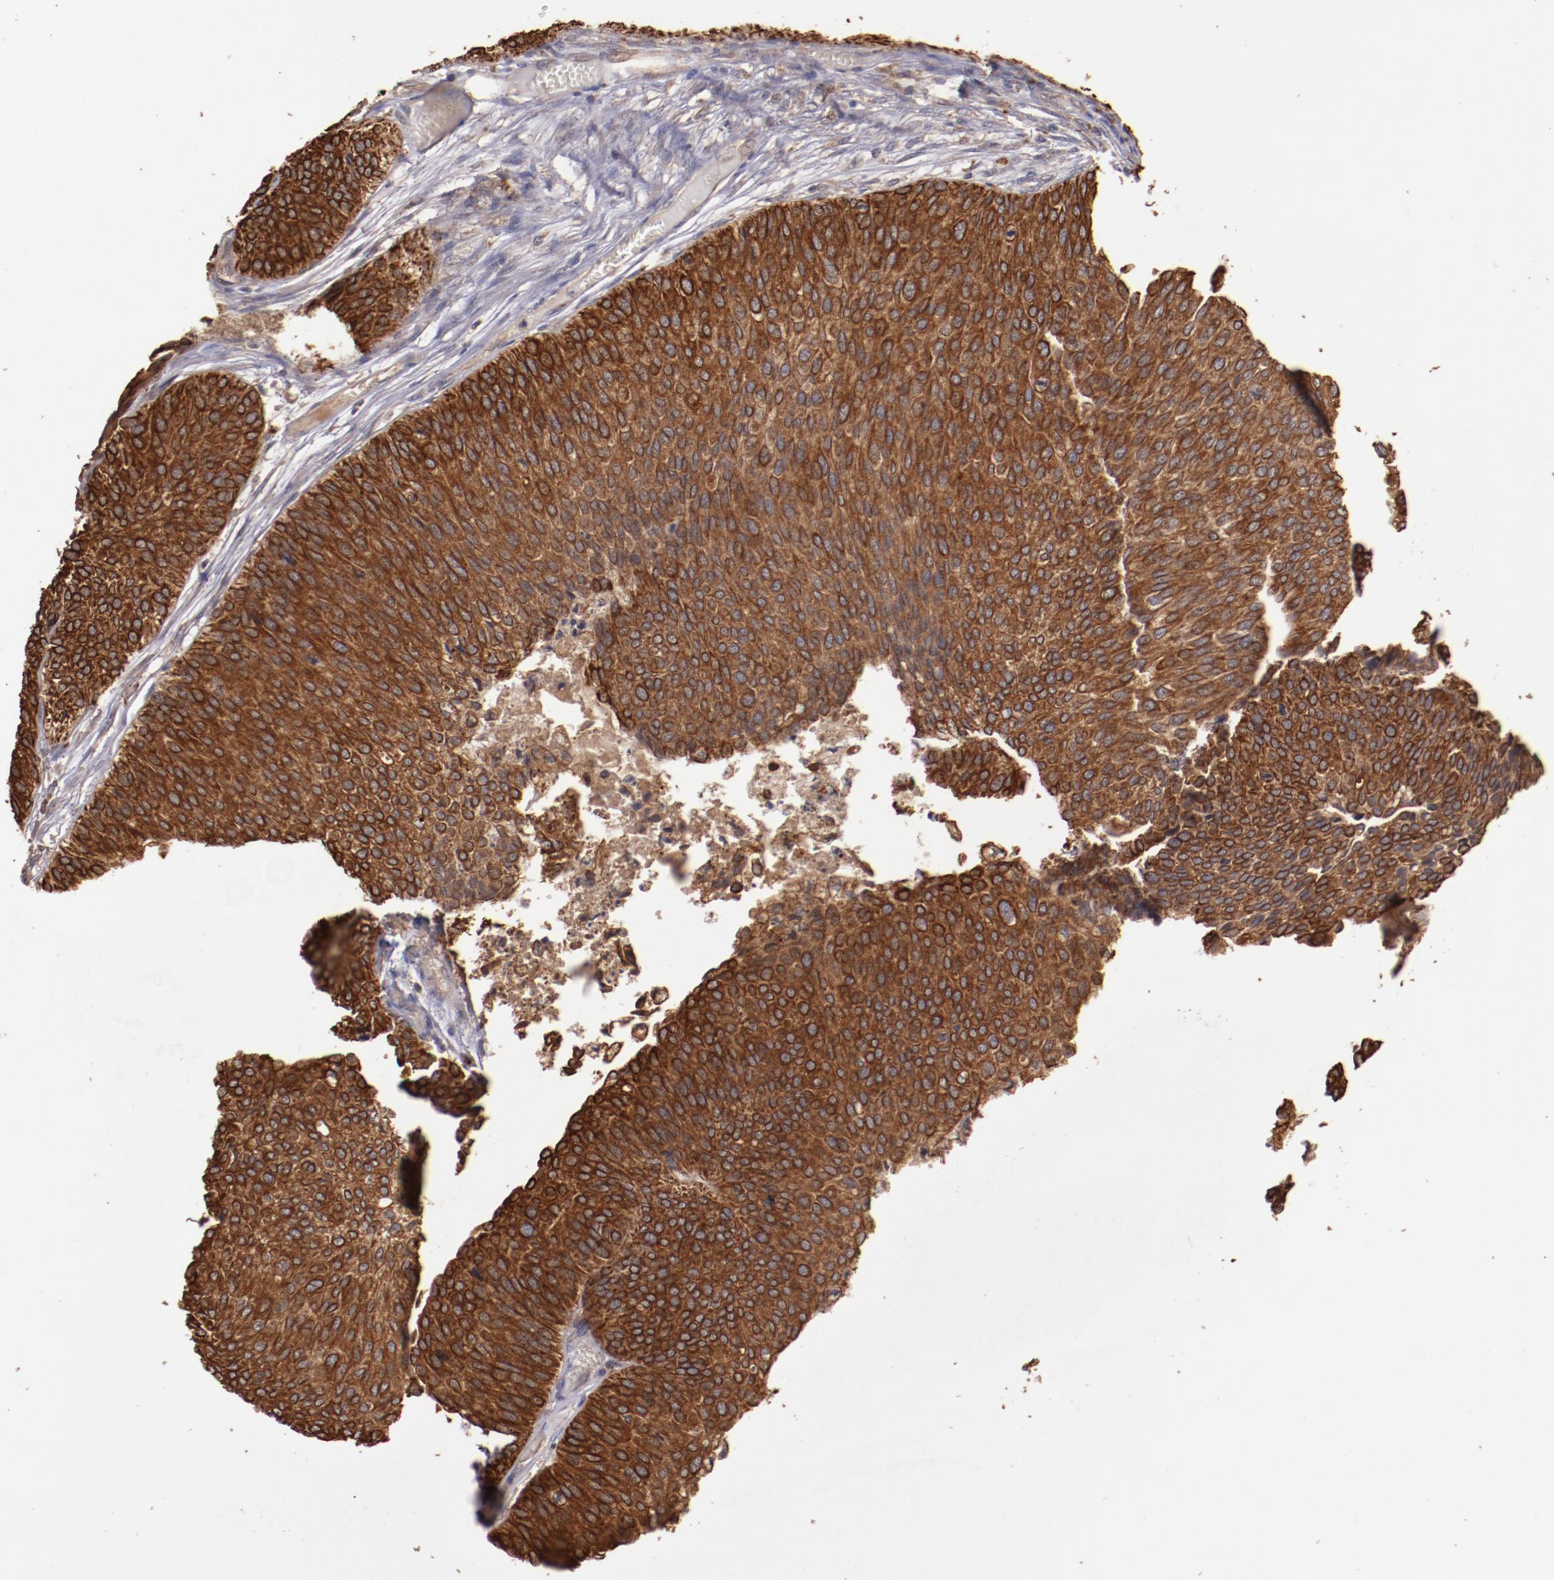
{"staining": {"intensity": "moderate", "quantity": ">75%", "location": "cytoplasmic/membranous"}, "tissue": "urothelial cancer", "cell_type": "Tumor cells", "image_type": "cancer", "snomed": [{"axis": "morphology", "description": "Urothelial carcinoma, Low grade"}, {"axis": "topography", "description": "Urinary bladder"}], "caption": "Immunohistochemistry of urothelial cancer reveals medium levels of moderate cytoplasmic/membranous staining in about >75% of tumor cells. Nuclei are stained in blue.", "gene": "SRRD", "patient": {"sex": "male", "age": 84}}